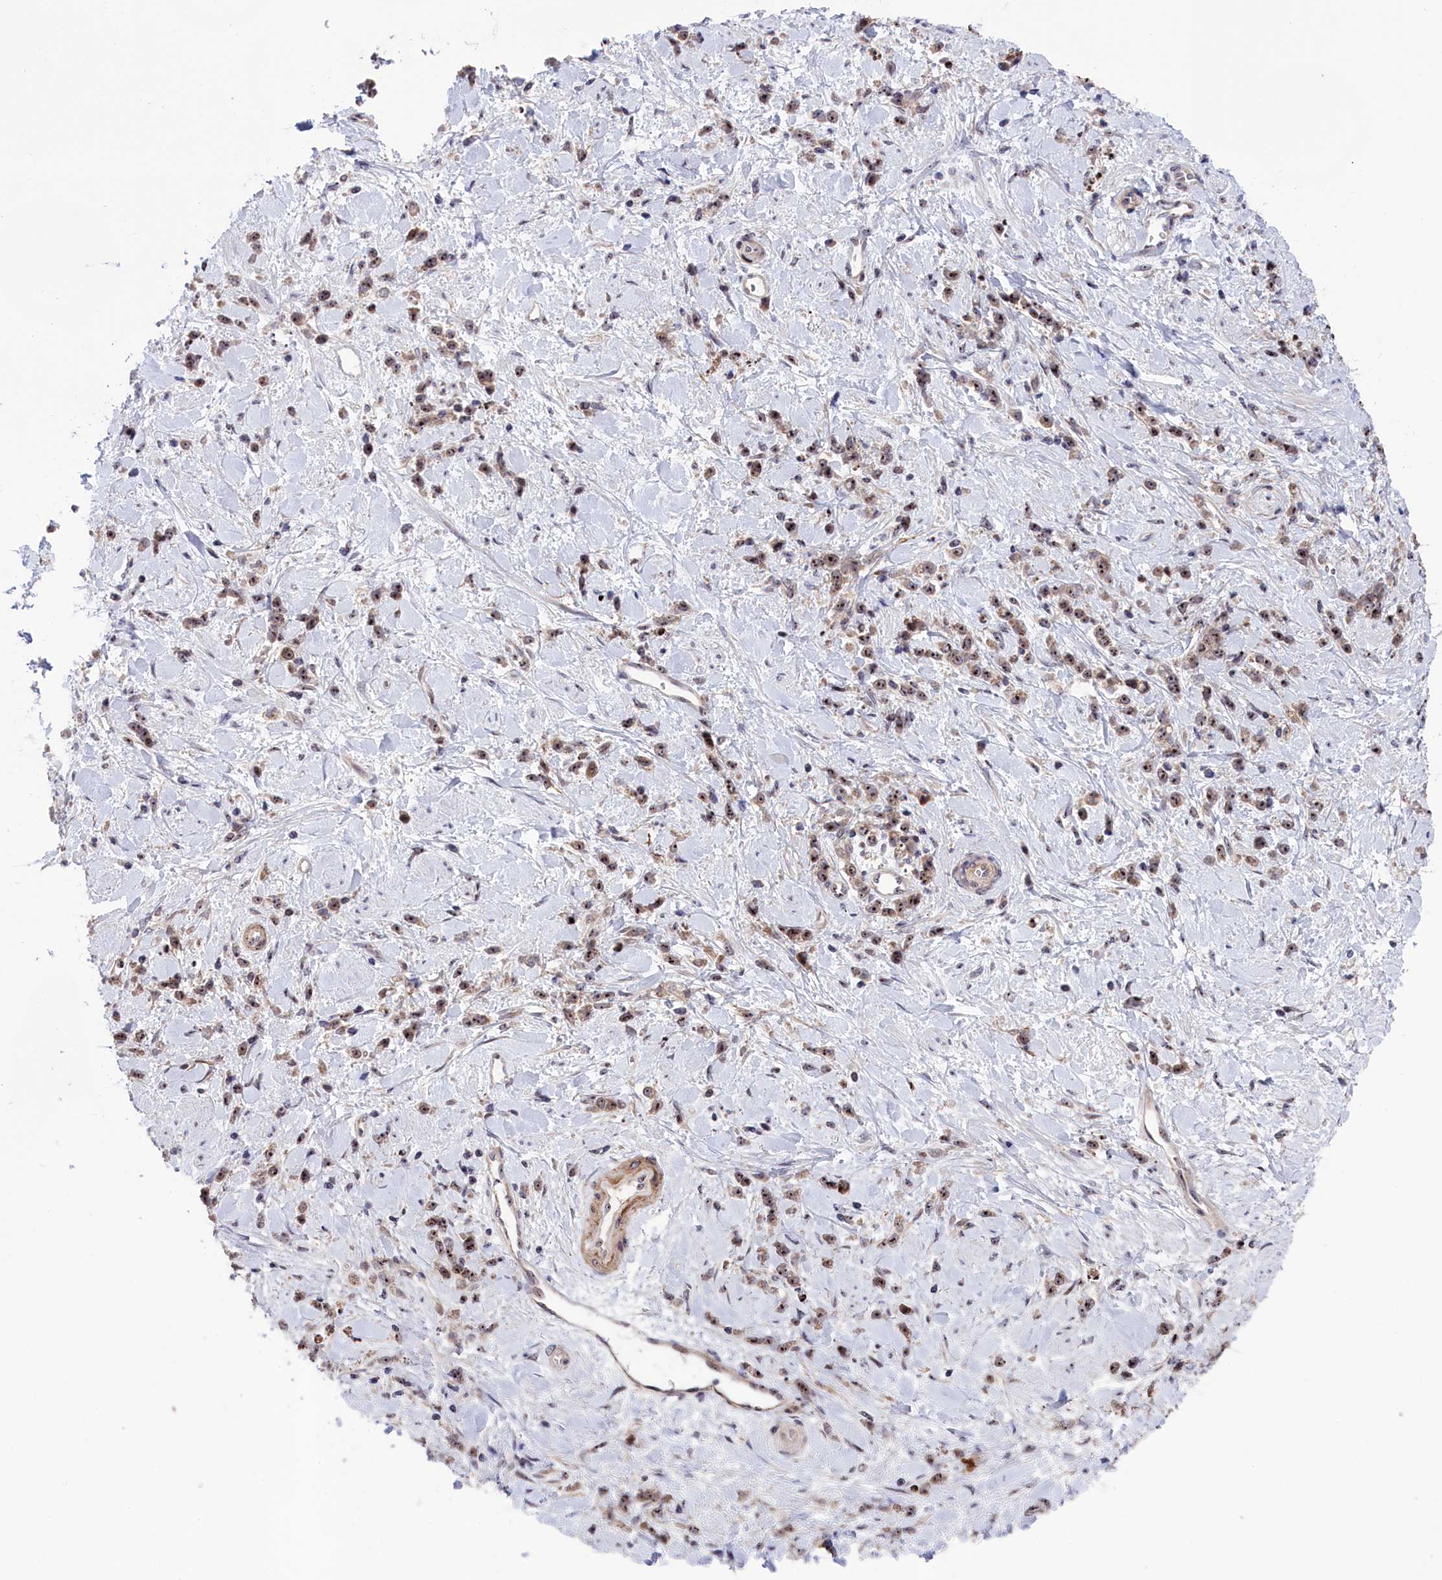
{"staining": {"intensity": "moderate", "quantity": ">75%", "location": "nuclear"}, "tissue": "stomach cancer", "cell_type": "Tumor cells", "image_type": "cancer", "snomed": [{"axis": "morphology", "description": "Adenocarcinoma, NOS"}, {"axis": "topography", "description": "Stomach"}], "caption": "This photomicrograph displays adenocarcinoma (stomach) stained with immunohistochemistry (IHC) to label a protein in brown. The nuclear of tumor cells show moderate positivity for the protein. Nuclei are counter-stained blue.", "gene": "PPAN", "patient": {"sex": "female", "age": 60}}